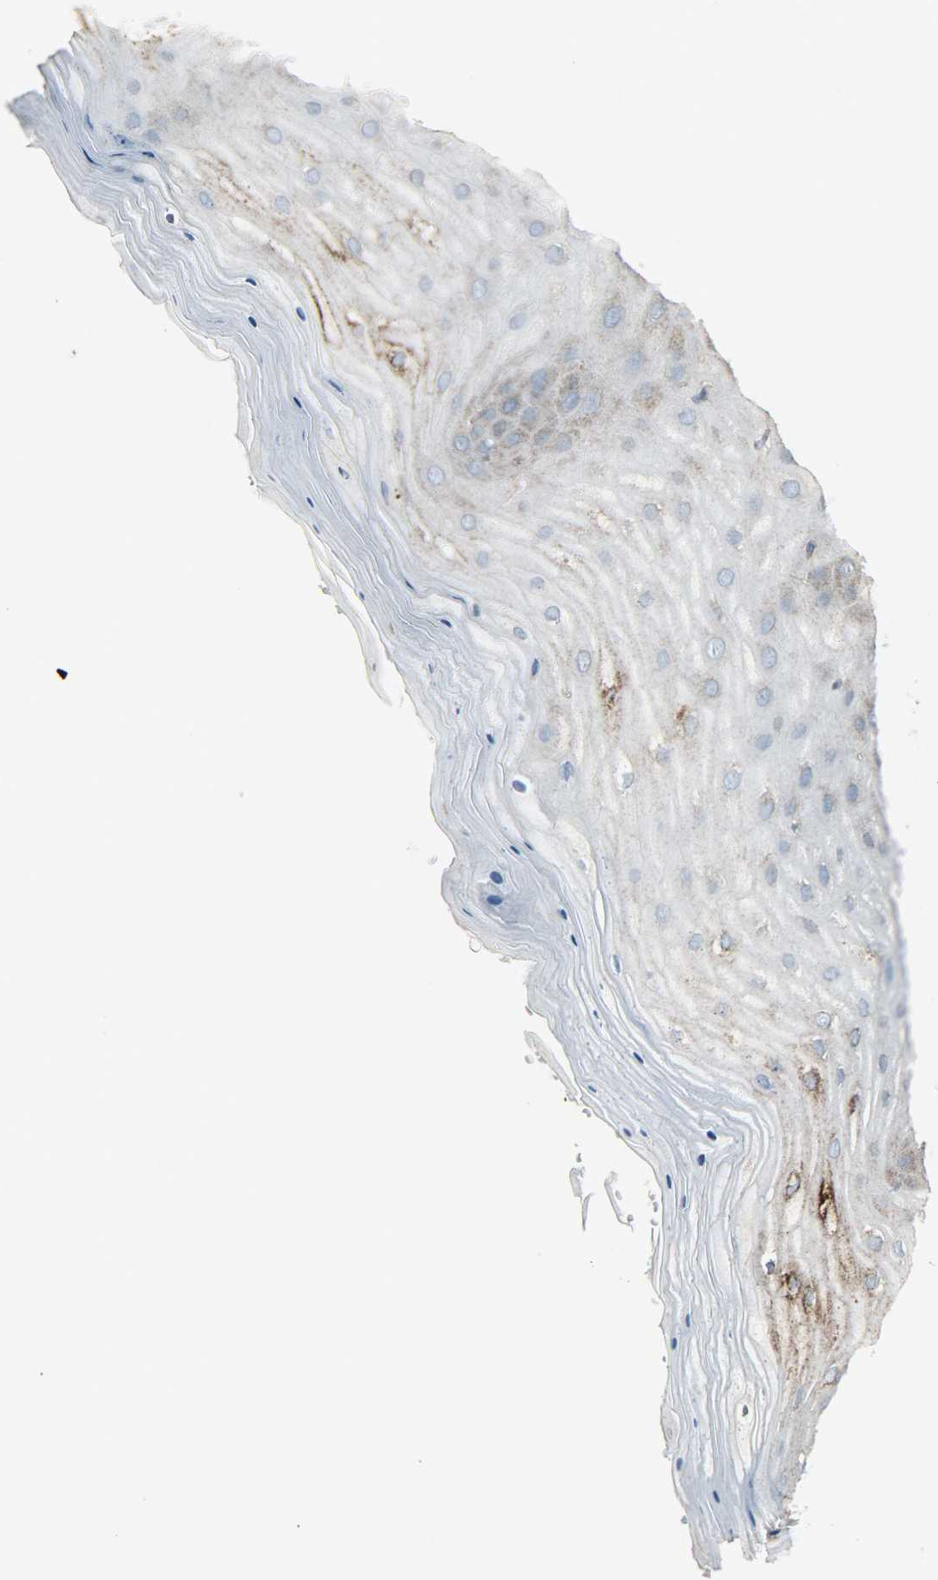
{"staining": {"intensity": "weak", "quantity": ">75%", "location": "cytoplasmic/membranous"}, "tissue": "cervix", "cell_type": "Glandular cells", "image_type": "normal", "snomed": [{"axis": "morphology", "description": "Normal tissue, NOS"}, {"axis": "topography", "description": "Cervix"}], "caption": "DAB immunohistochemical staining of normal human cervix demonstrates weak cytoplasmic/membranous protein expression in approximately >75% of glandular cells.", "gene": "DNAJA4", "patient": {"sex": "female", "age": 55}}